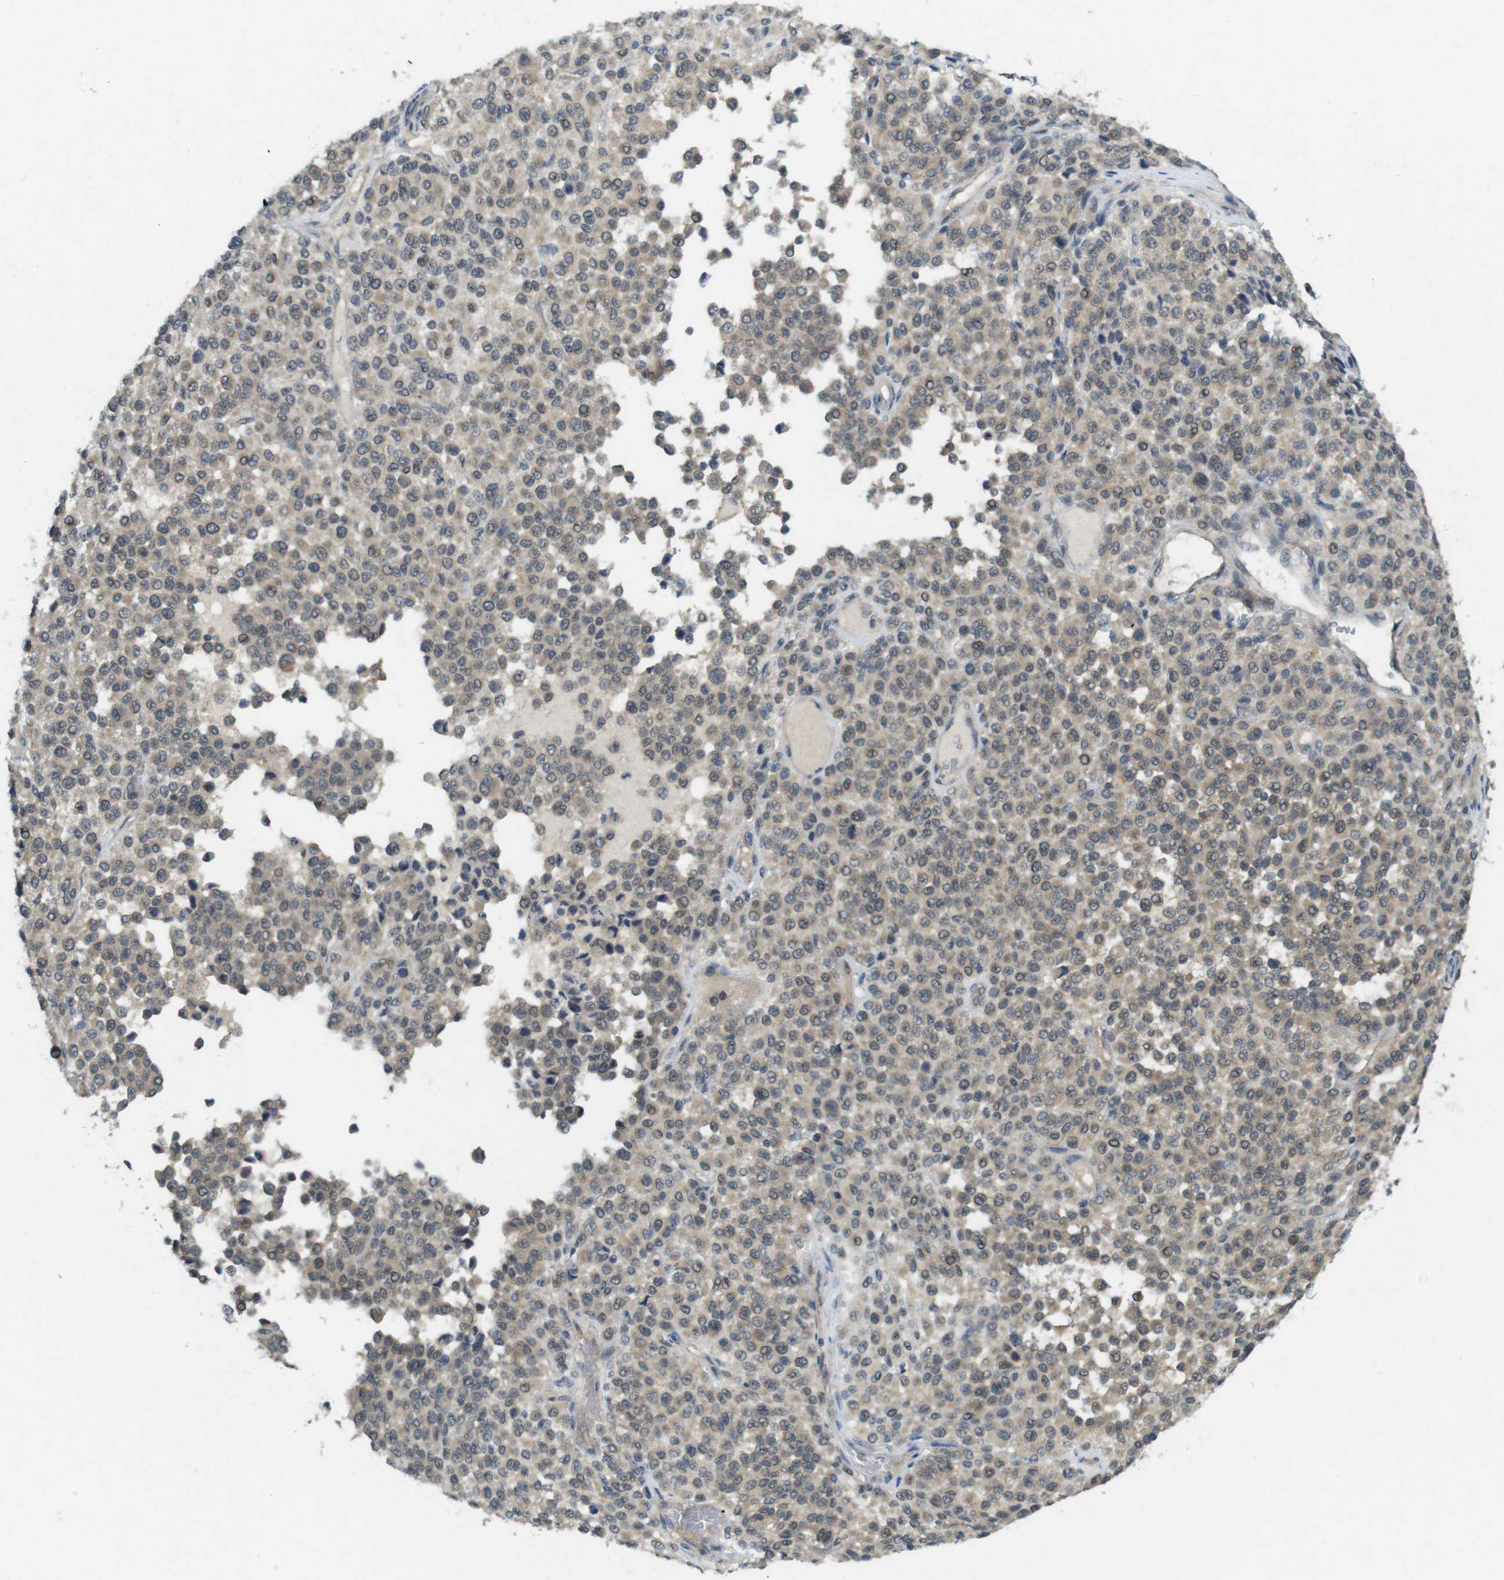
{"staining": {"intensity": "weak", "quantity": "25%-75%", "location": "cytoplasmic/membranous"}, "tissue": "melanoma", "cell_type": "Tumor cells", "image_type": "cancer", "snomed": [{"axis": "morphology", "description": "Malignant melanoma, Metastatic site"}, {"axis": "topography", "description": "Pancreas"}], "caption": "Malignant melanoma (metastatic site) stained with DAB IHC shows low levels of weak cytoplasmic/membranous staining in approximately 25%-75% of tumor cells. Using DAB (3,3'-diaminobenzidine) (brown) and hematoxylin (blue) stains, captured at high magnification using brightfield microscopy.", "gene": "SUGT1", "patient": {"sex": "female", "age": 30}}